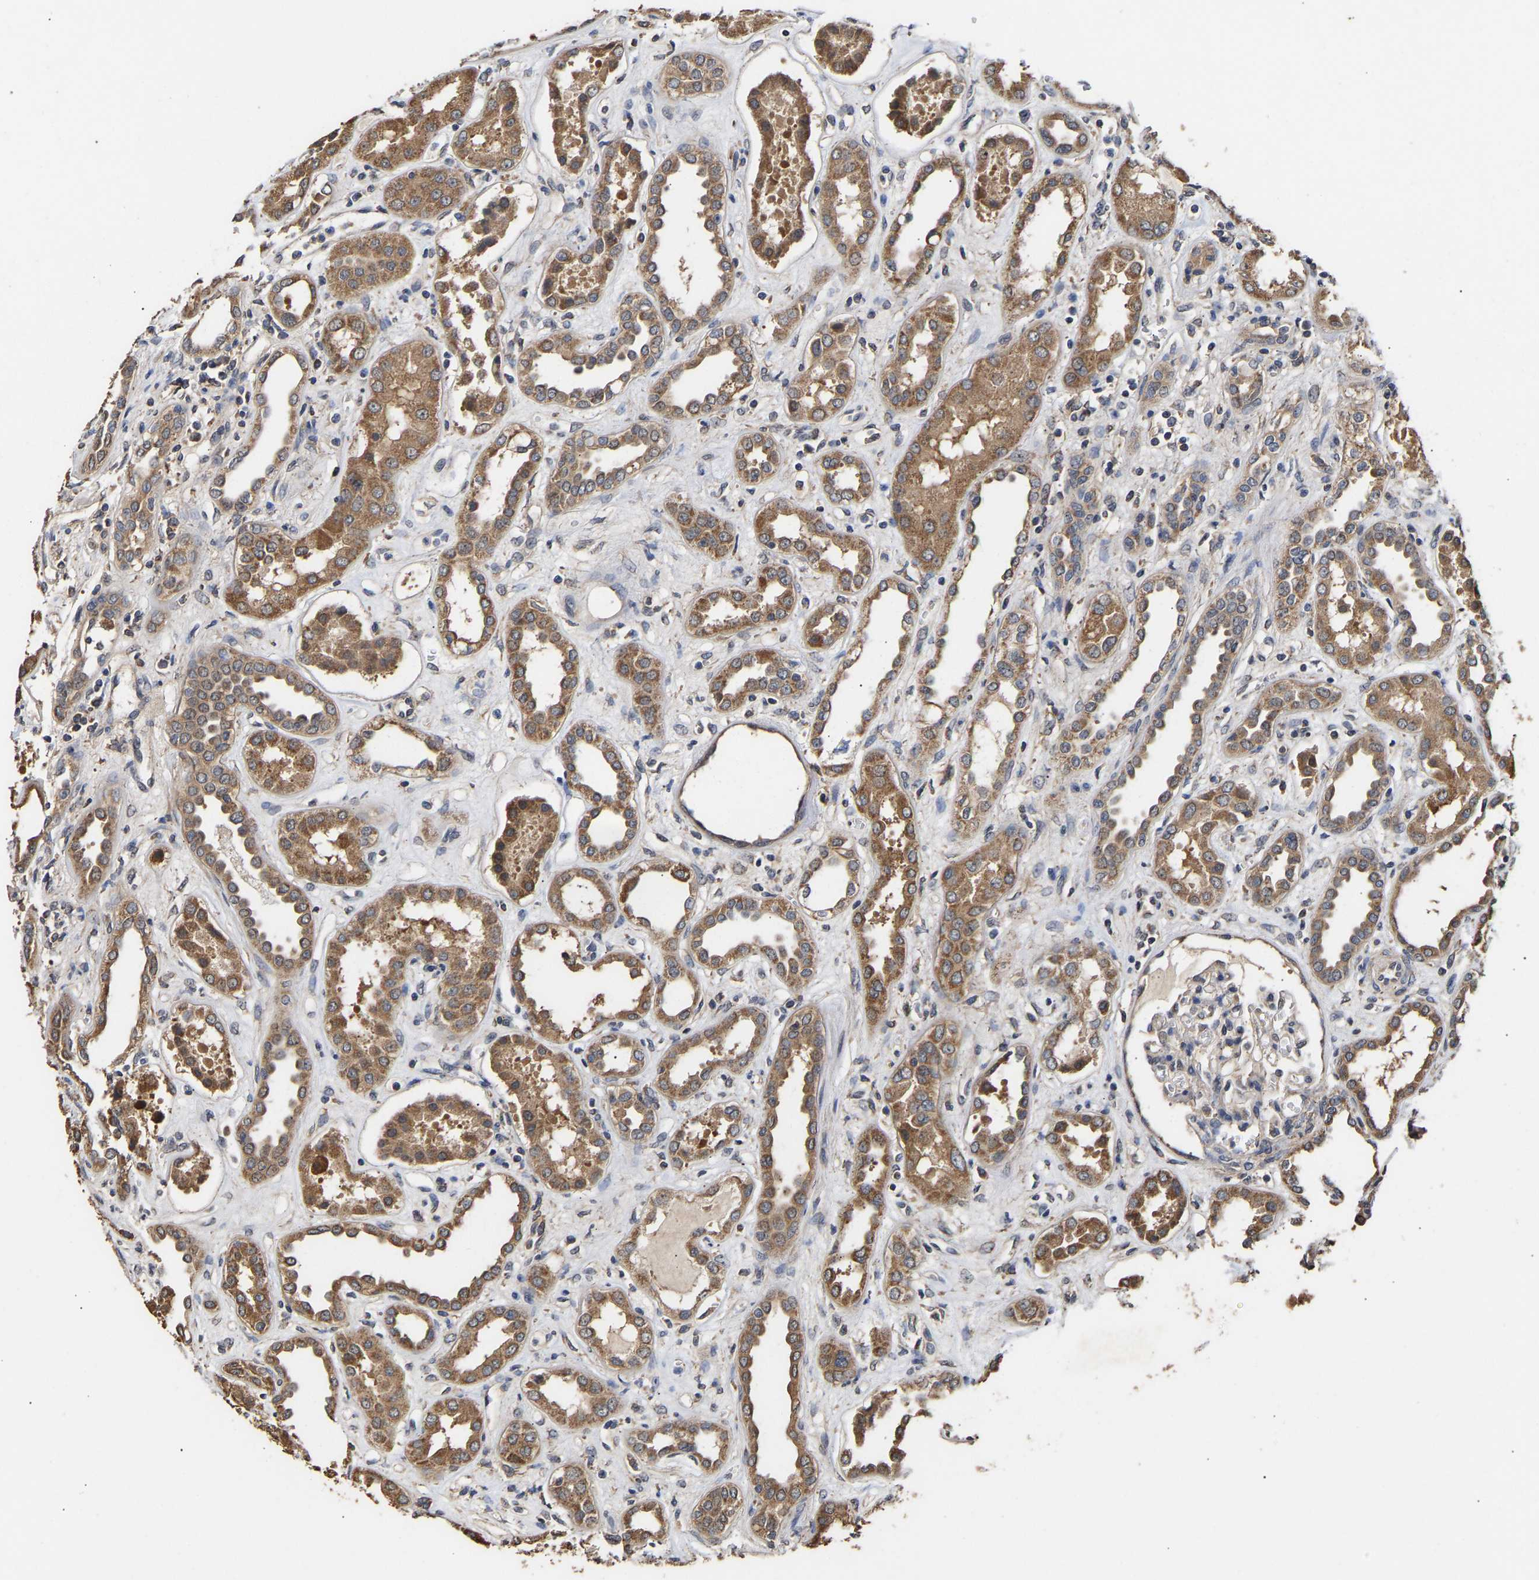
{"staining": {"intensity": "negative", "quantity": "none", "location": "none"}, "tissue": "kidney", "cell_type": "Cells in glomeruli", "image_type": "normal", "snomed": [{"axis": "morphology", "description": "Normal tissue, NOS"}, {"axis": "topography", "description": "Kidney"}], "caption": "The immunohistochemistry (IHC) micrograph has no significant expression in cells in glomeruli of kidney. (Brightfield microscopy of DAB (3,3'-diaminobenzidine) immunohistochemistry at high magnification).", "gene": "ZNF26", "patient": {"sex": "male", "age": 59}}